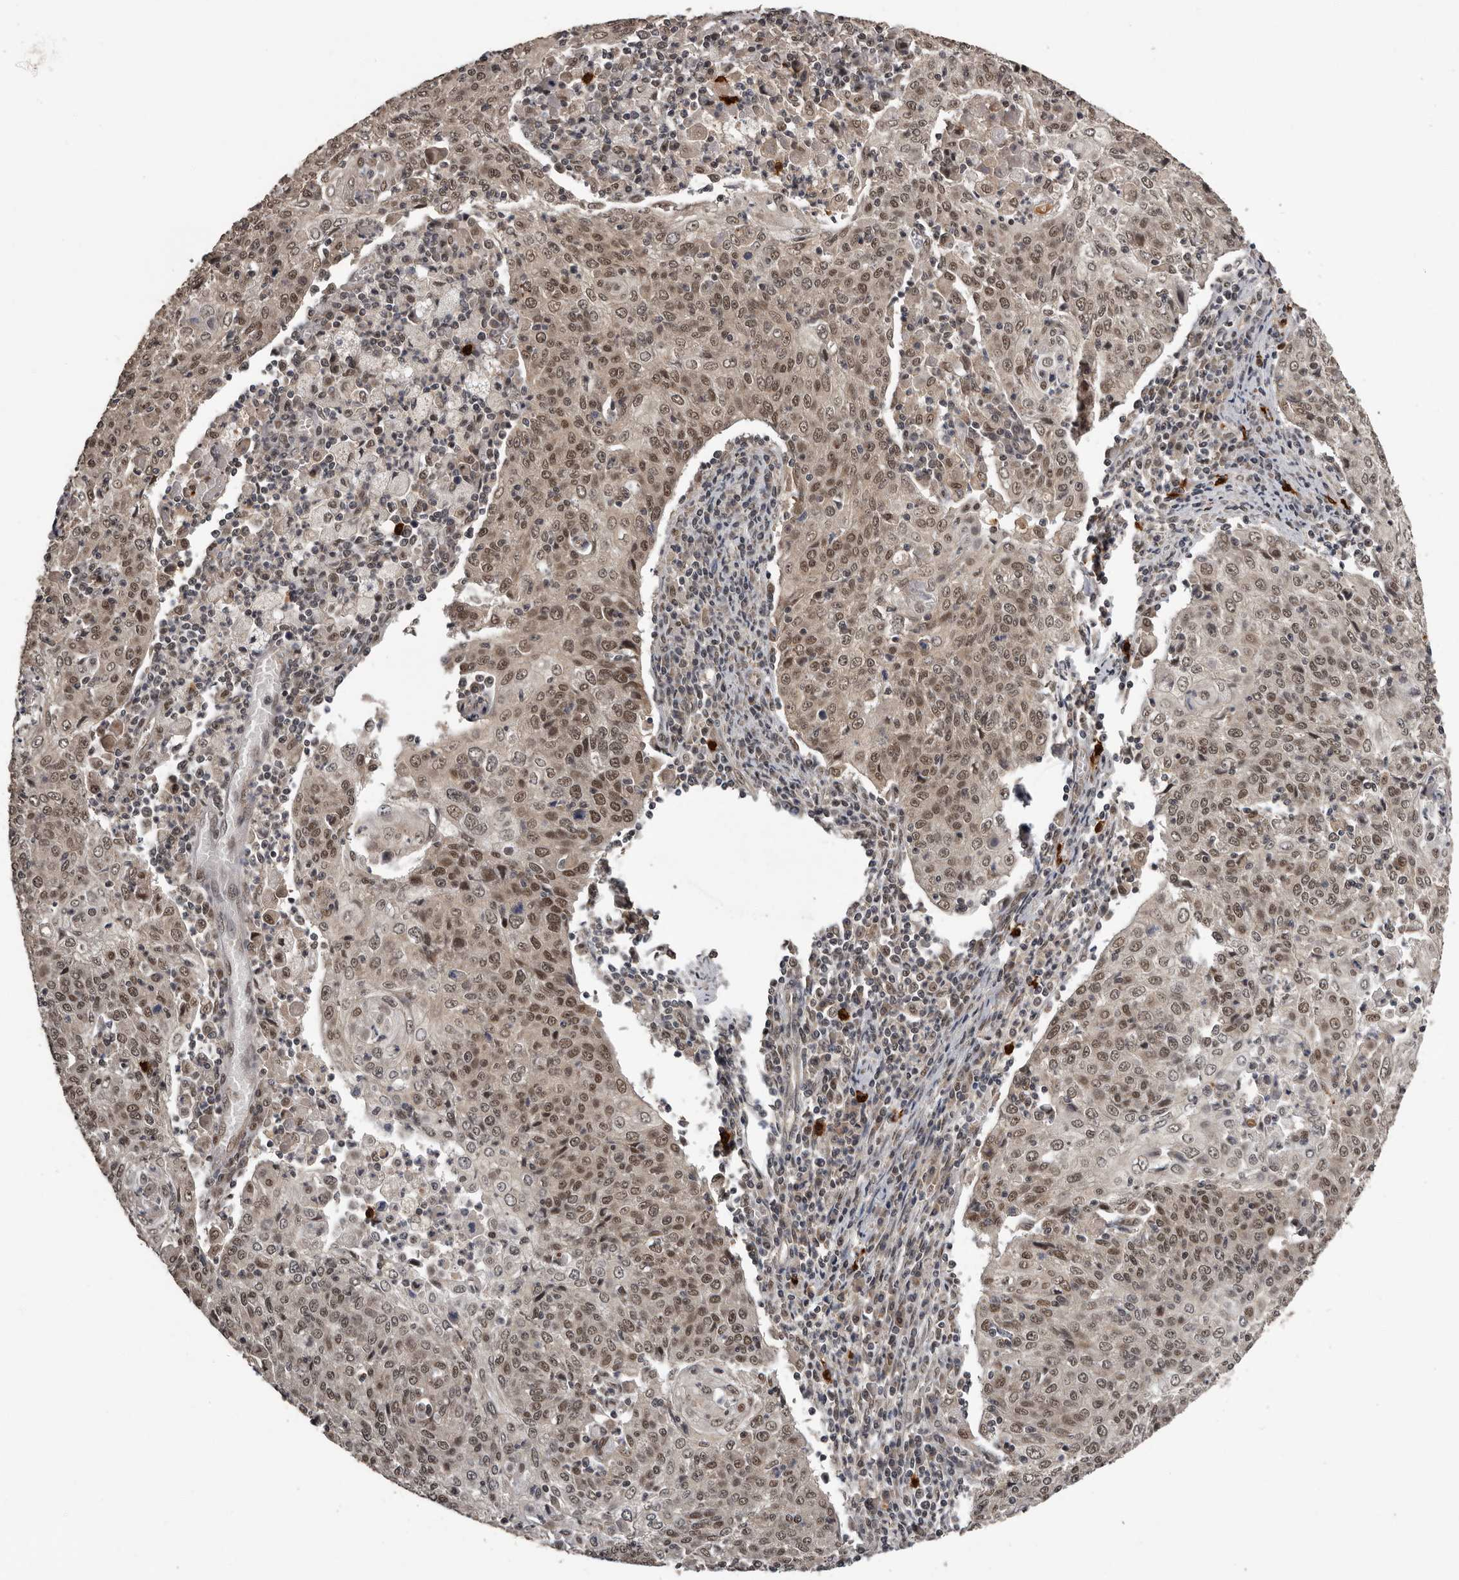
{"staining": {"intensity": "weak", "quantity": ">75%", "location": "cytoplasmic/membranous,nuclear"}, "tissue": "cervical cancer", "cell_type": "Tumor cells", "image_type": "cancer", "snomed": [{"axis": "morphology", "description": "Squamous cell carcinoma, NOS"}, {"axis": "topography", "description": "Cervix"}], "caption": "Squamous cell carcinoma (cervical) tissue demonstrates weak cytoplasmic/membranous and nuclear staining in approximately >75% of tumor cells The protein of interest is shown in brown color, while the nuclei are stained blue.", "gene": "VPS37A", "patient": {"sex": "female", "age": 48}}